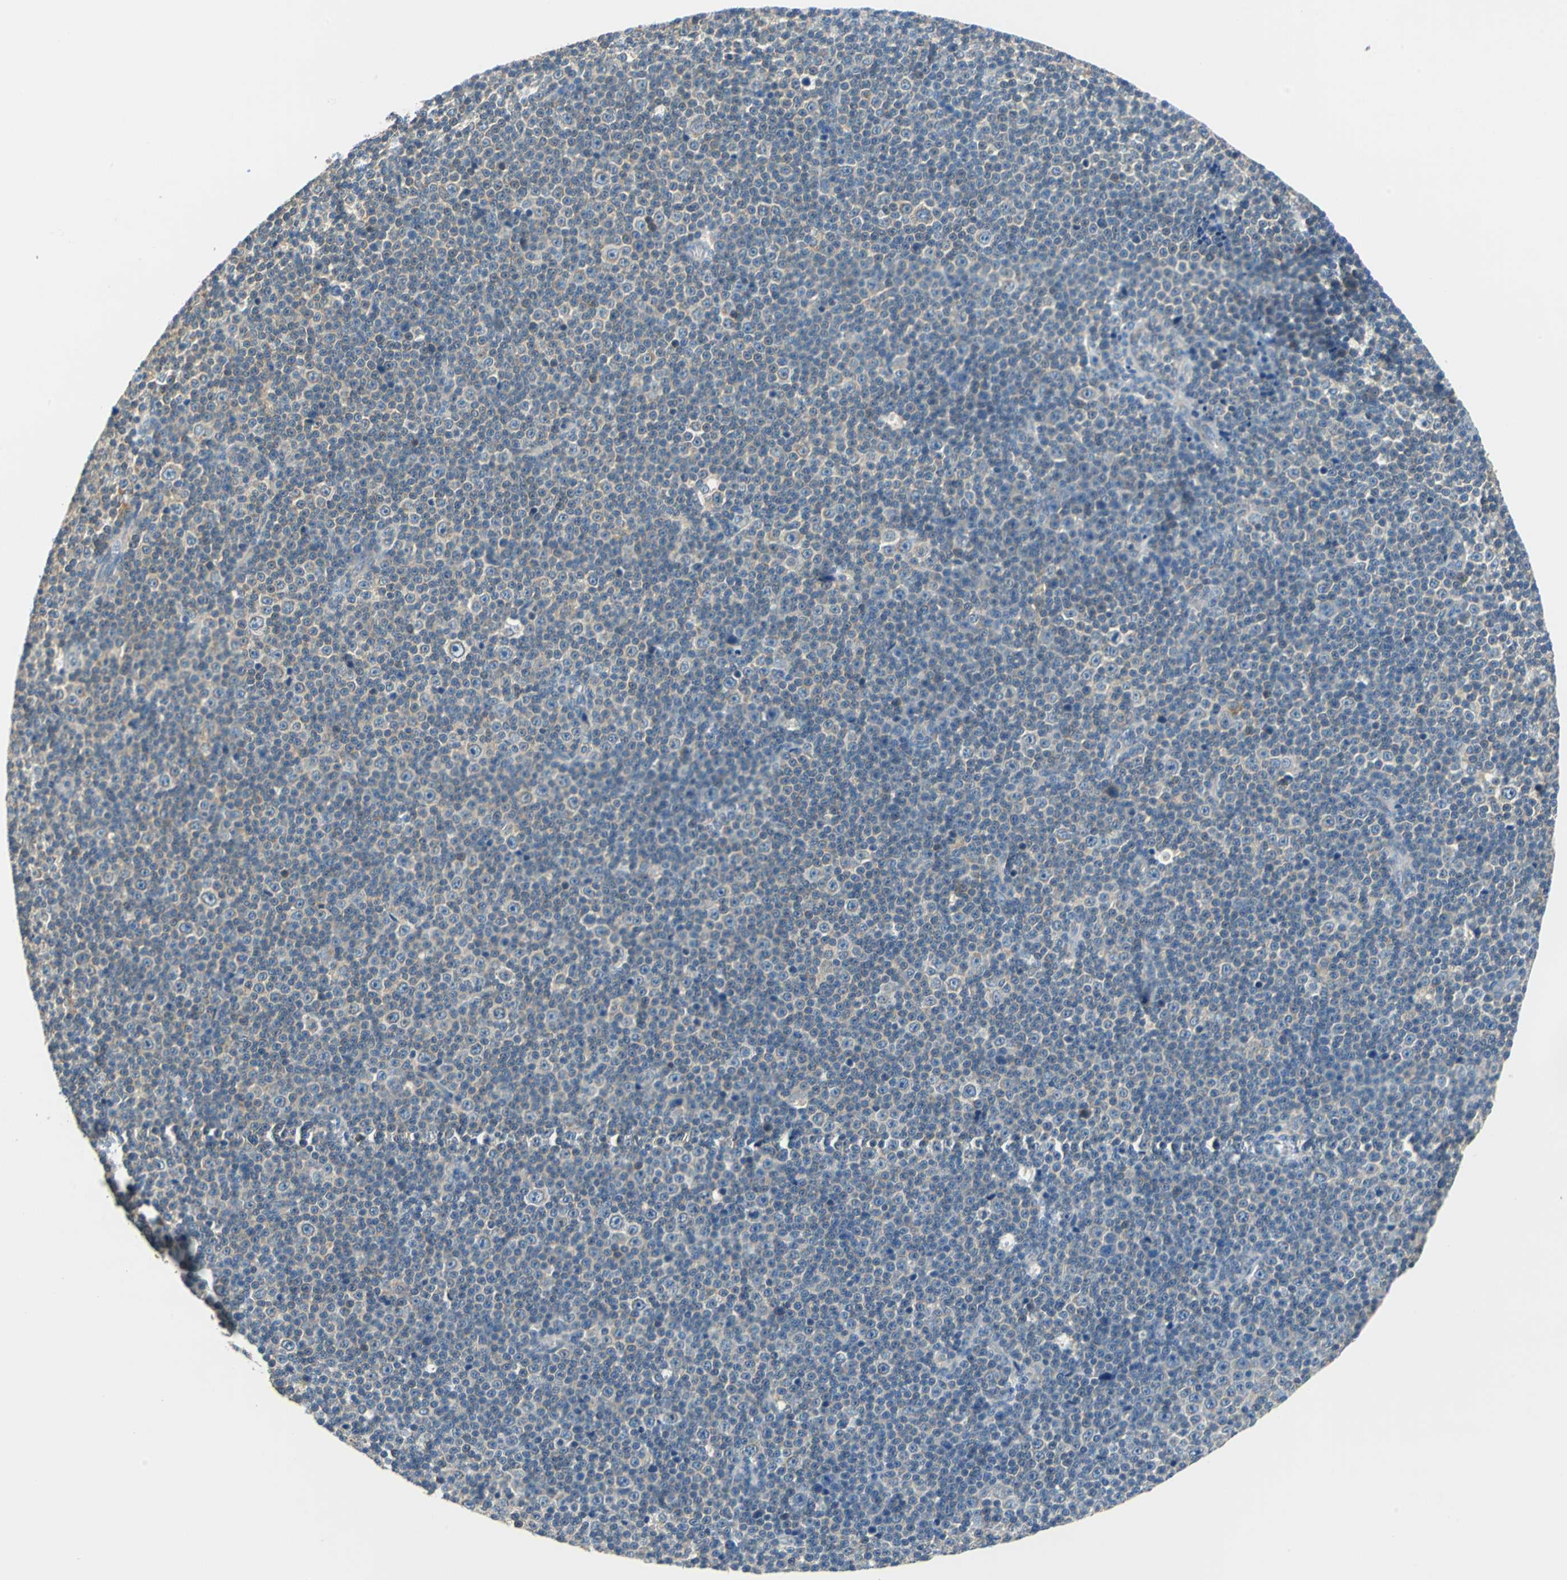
{"staining": {"intensity": "negative", "quantity": "none", "location": "none"}, "tissue": "lymphoma", "cell_type": "Tumor cells", "image_type": "cancer", "snomed": [{"axis": "morphology", "description": "Malignant lymphoma, non-Hodgkin's type, Low grade"}, {"axis": "topography", "description": "Lymph node"}], "caption": "Tumor cells are negative for brown protein staining in malignant lymphoma, non-Hodgkin's type (low-grade).", "gene": "CPA3", "patient": {"sex": "female", "age": 67}}